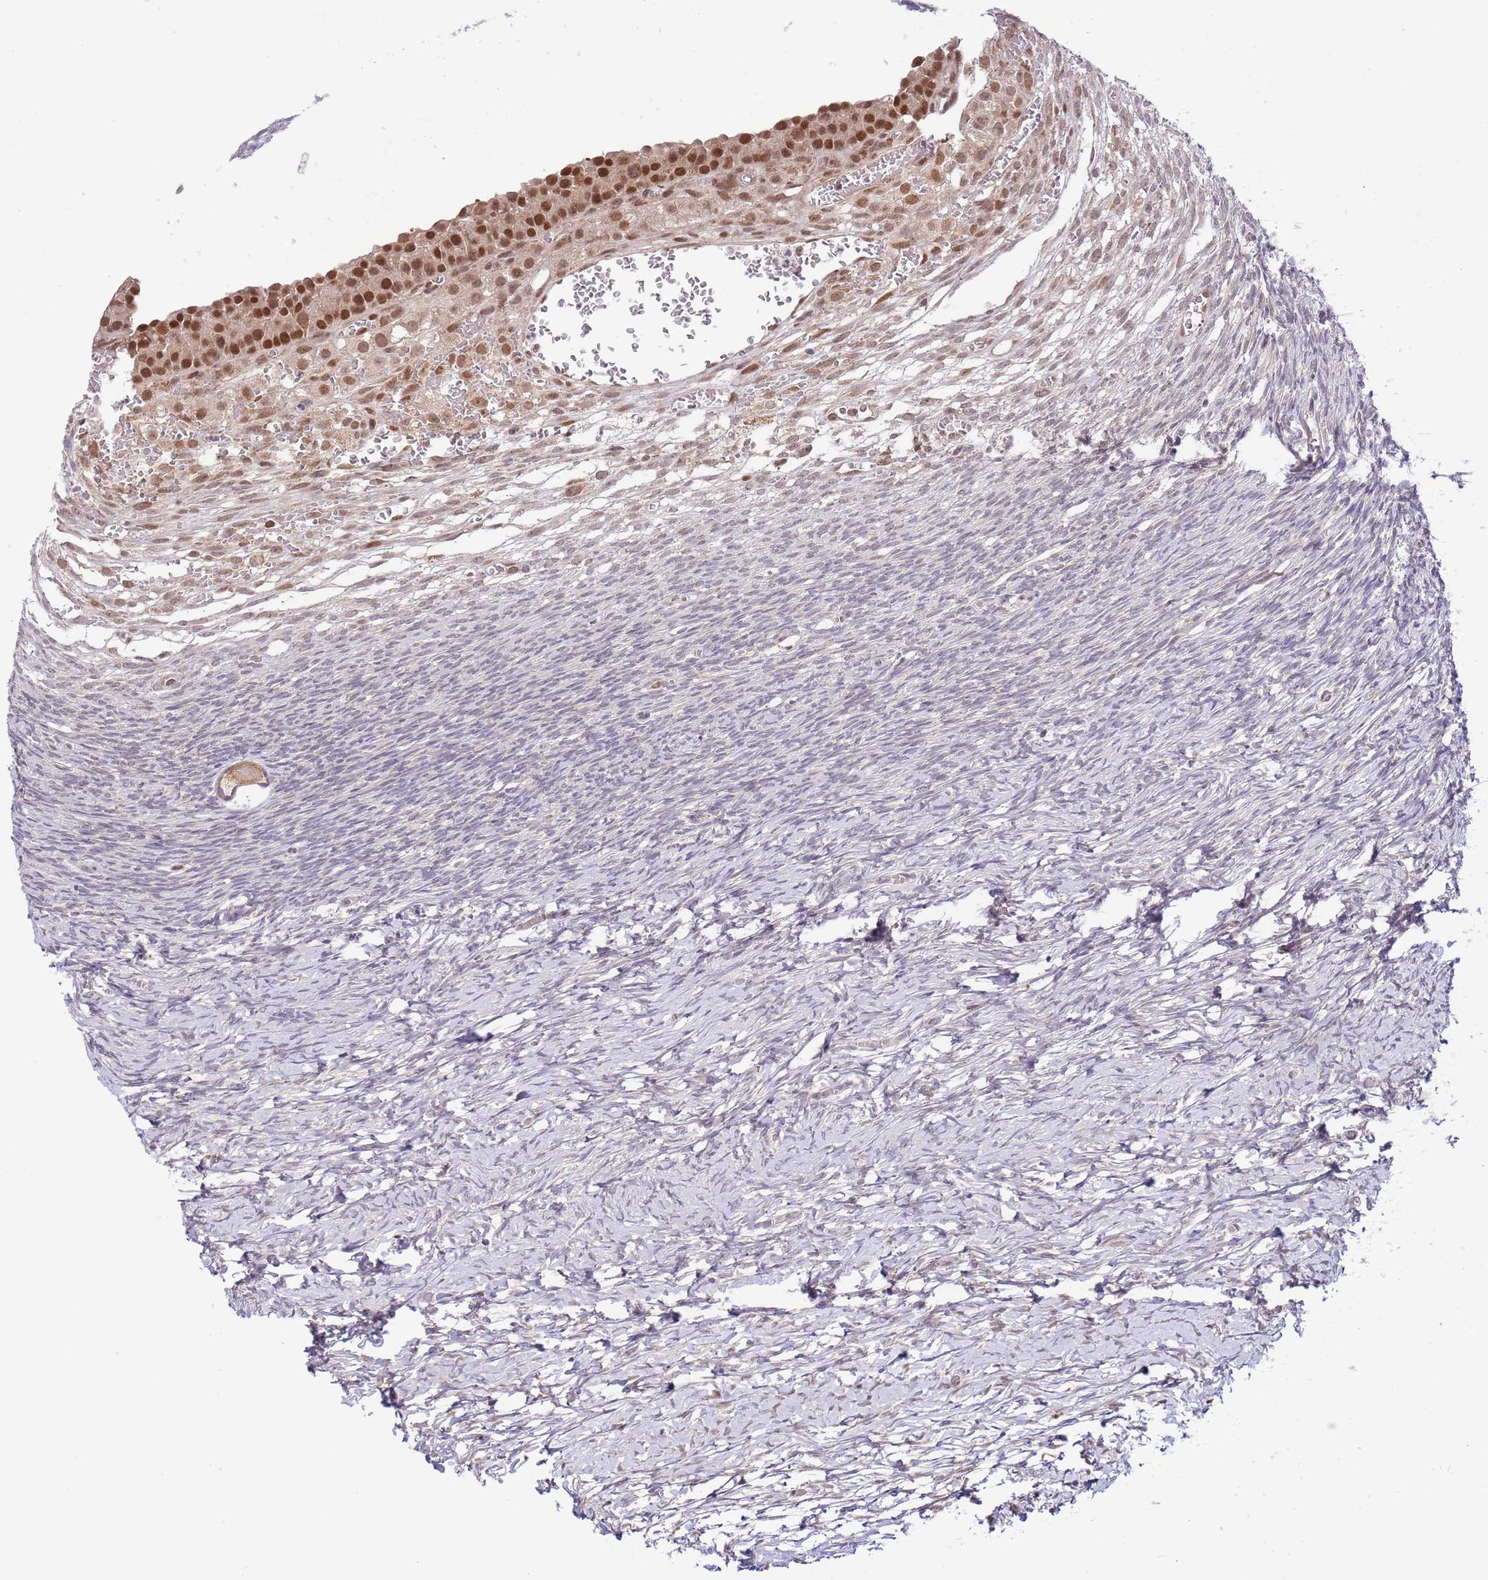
{"staining": {"intensity": "strong", "quantity": ">75%", "location": "cytoplasmic/membranous,nuclear"}, "tissue": "ovary", "cell_type": "Follicle cells", "image_type": "normal", "snomed": [{"axis": "morphology", "description": "Normal tissue, NOS"}, {"axis": "topography", "description": "Ovary"}], "caption": "Protein analysis of unremarkable ovary demonstrates strong cytoplasmic/membranous,nuclear positivity in about >75% of follicle cells. The protein is stained brown, and the nuclei are stained in blue (DAB (3,3'-diaminobenzidine) IHC with brightfield microscopy, high magnification).", "gene": "CHD1", "patient": {"sex": "female", "age": 39}}